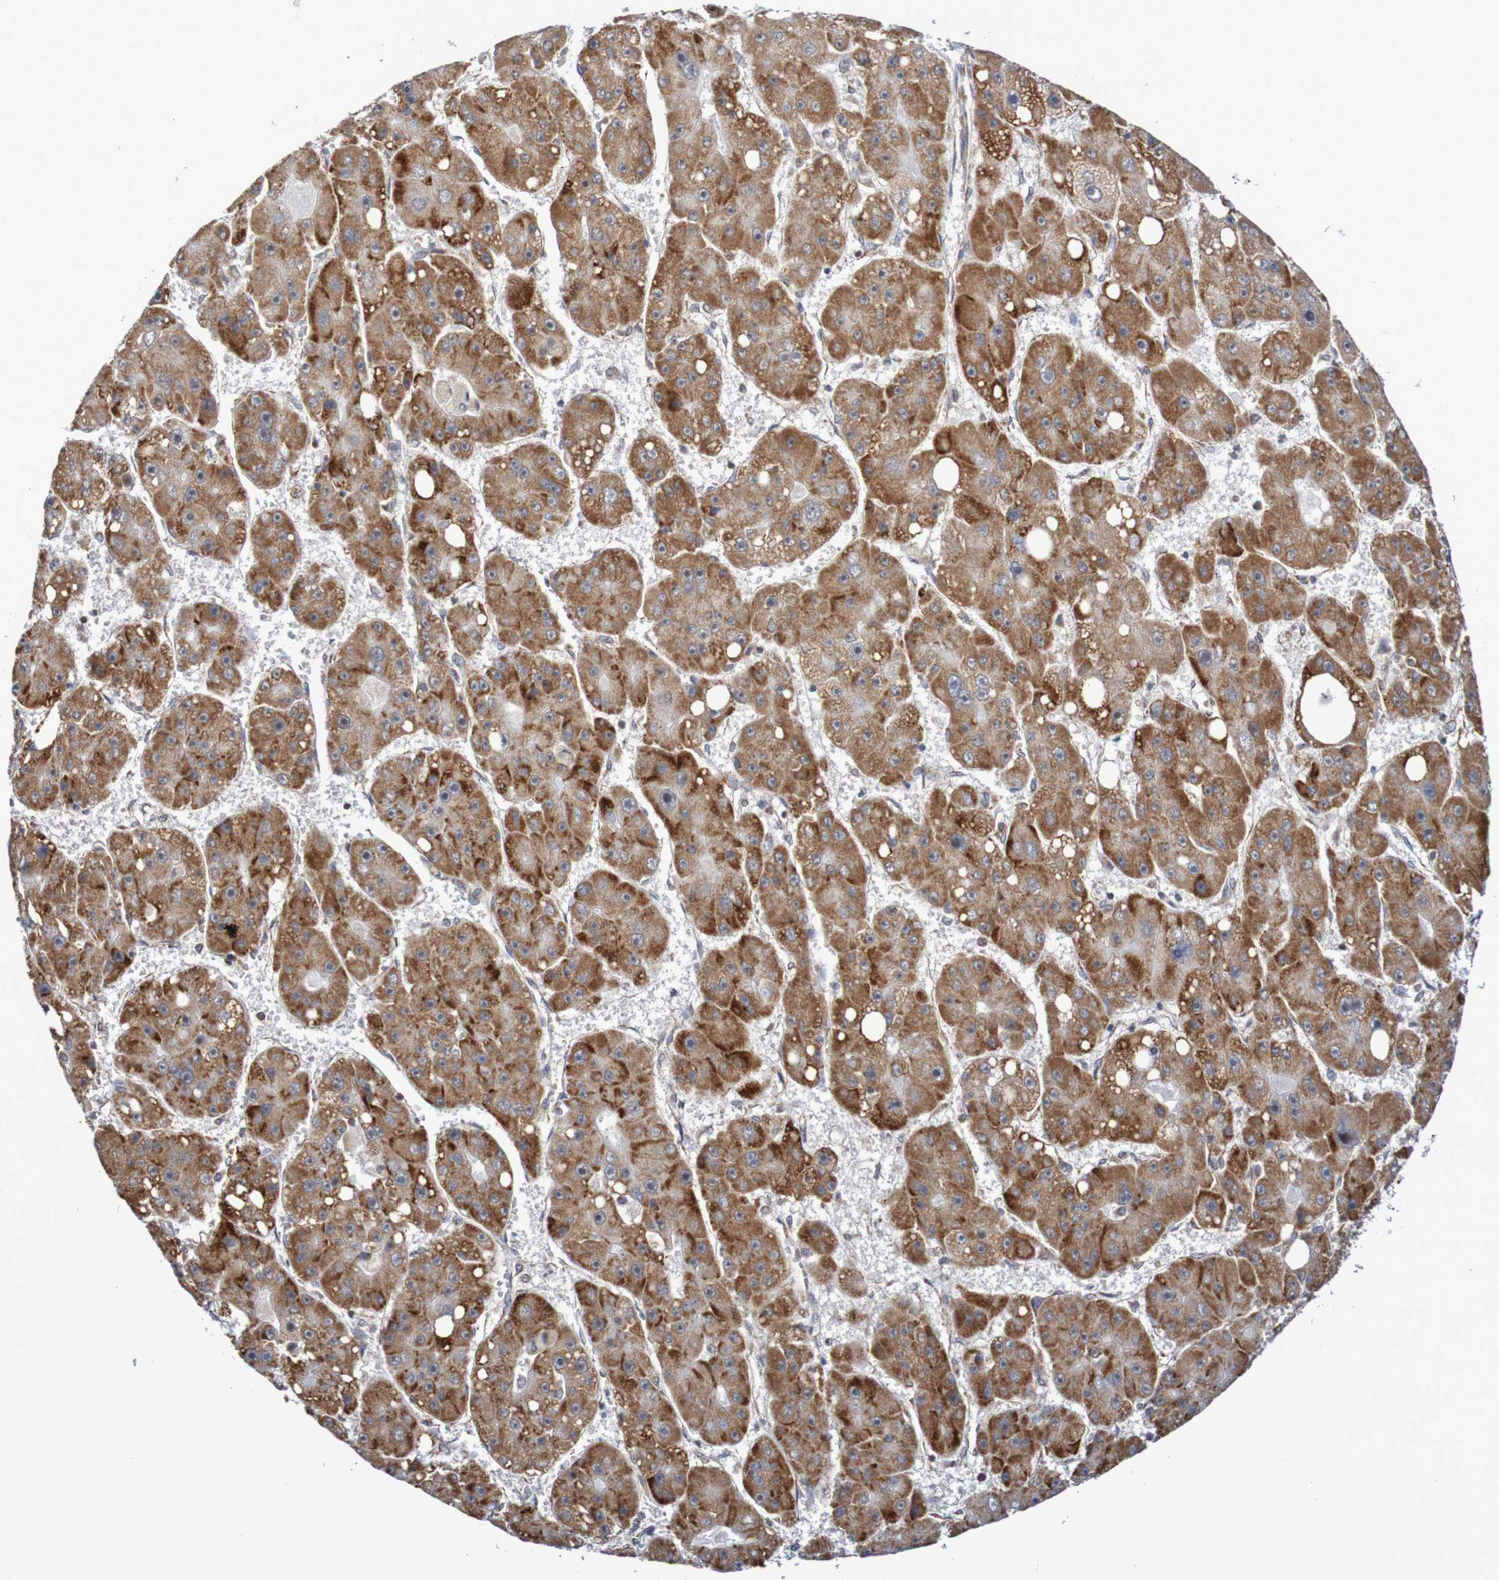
{"staining": {"intensity": "moderate", "quantity": ">75%", "location": "cytoplasmic/membranous"}, "tissue": "liver cancer", "cell_type": "Tumor cells", "image_type": "cancer", "snomed": [{"axis": "morphology", "description": "Carcinoma, Hepatocellular, NOS"}, {"axis": "topography", "description": "Liver"}], "caption": "Liver cancer (hepatocellular carcinoma) stained for a protein shows moderate cytoplasmic/membranous positivity in tumor cells. (DAB IHC with brightfield microscopy, high magnification).", "gene": "DVL1", "patient": {"sex": "female", "age": 61}}